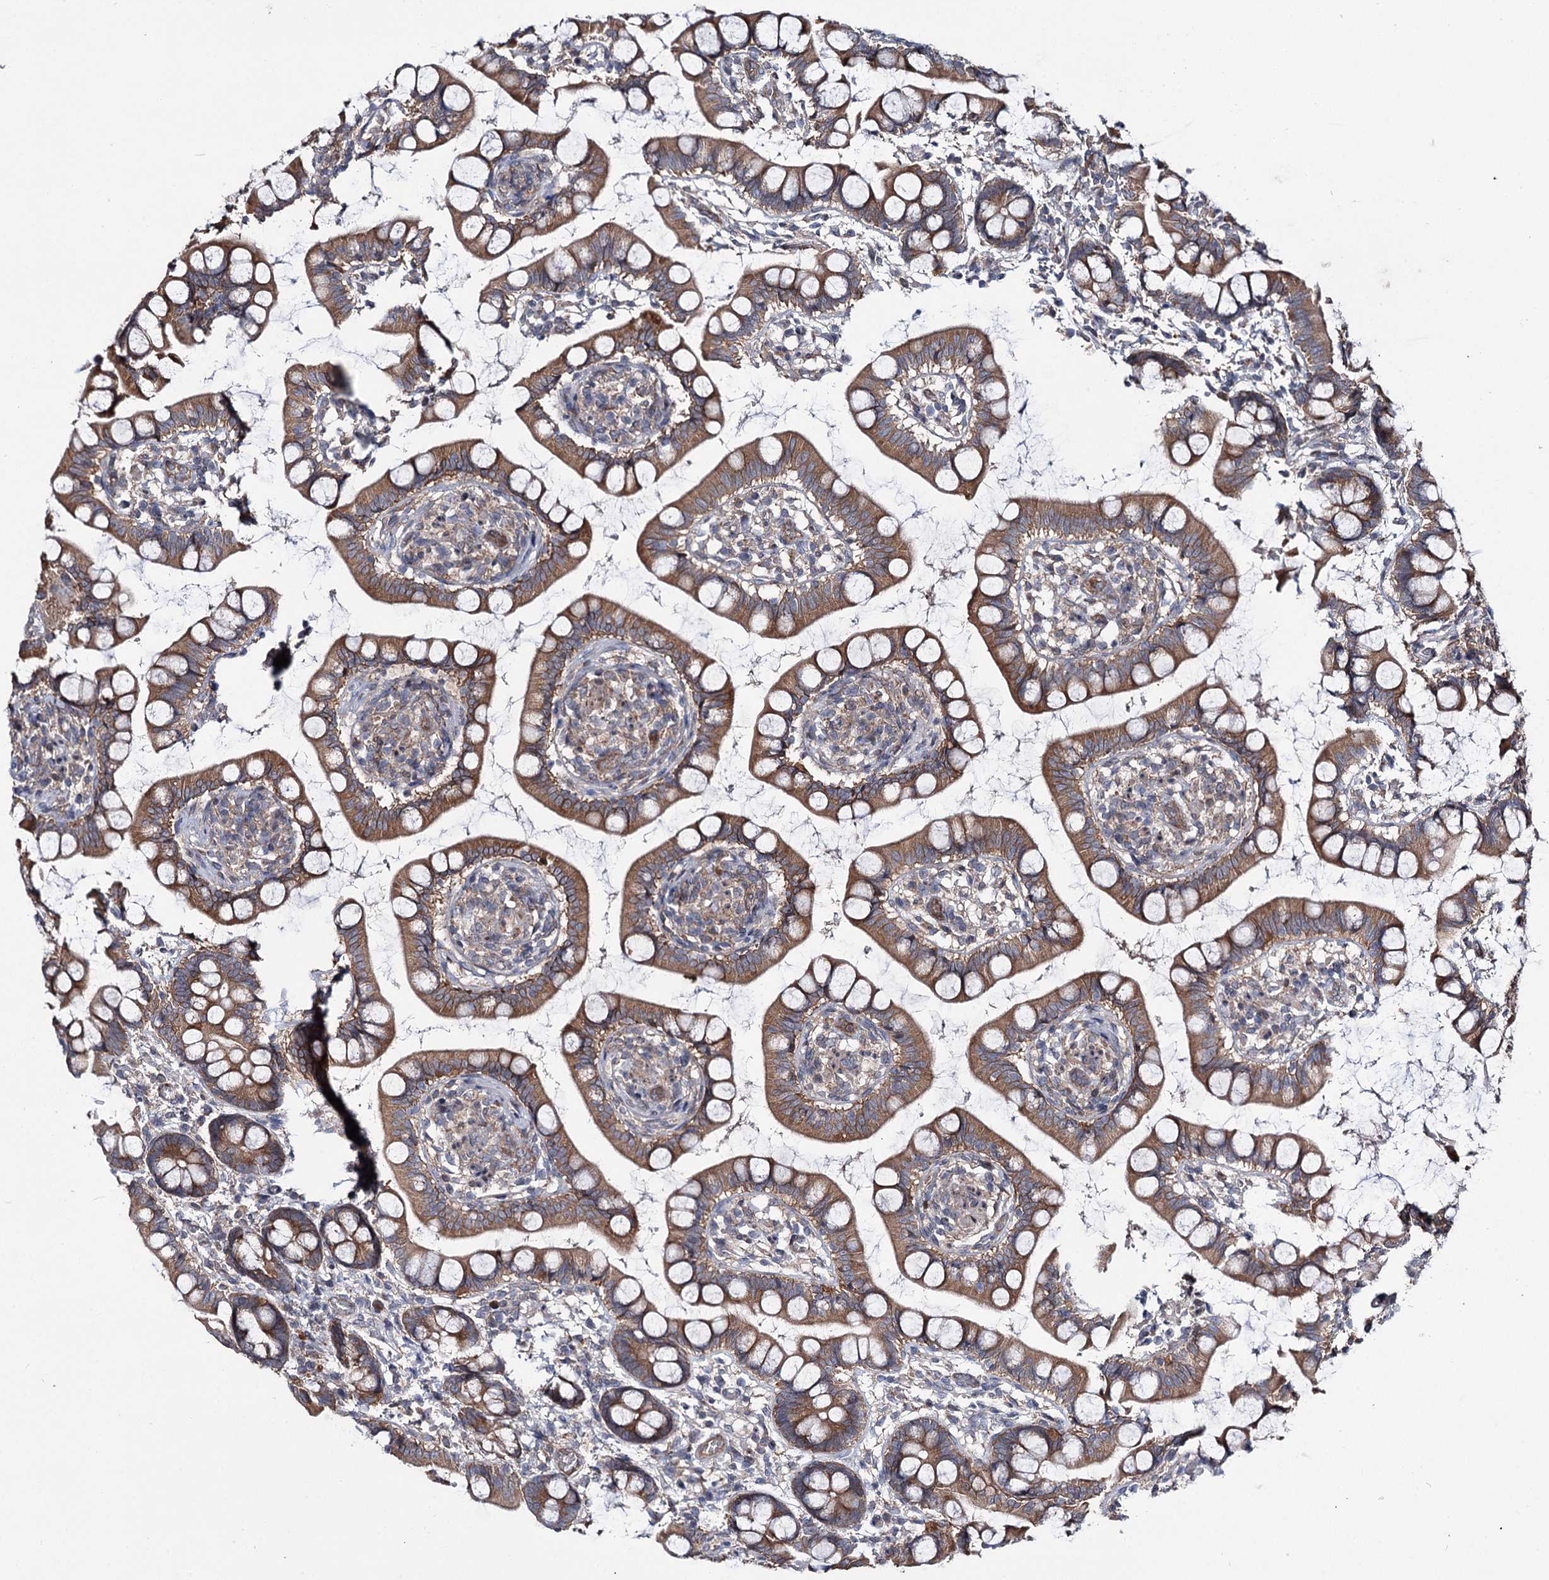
{"staining": {"intensity": "strong", "quantity": ">75%", "location": "cytoplasmic/membranous"}, "tissue": "small intestine", "cell_type": "Glandular cells", "image_type": "normal", "snomed": [{"axis": "morphology", "description": "Normal tissue, NOS"}, {"axis": "topography", "description": "Small intestine"}], "caption": "The histopathology image demonstrates immunohistochemical staining of benign small intestine. There is strong cytoplasmic/membranous staining is identified in approximately >75% of glandular cells.", "gene": "PTPN3", "patient": {"sex": "male", "age": 52}}